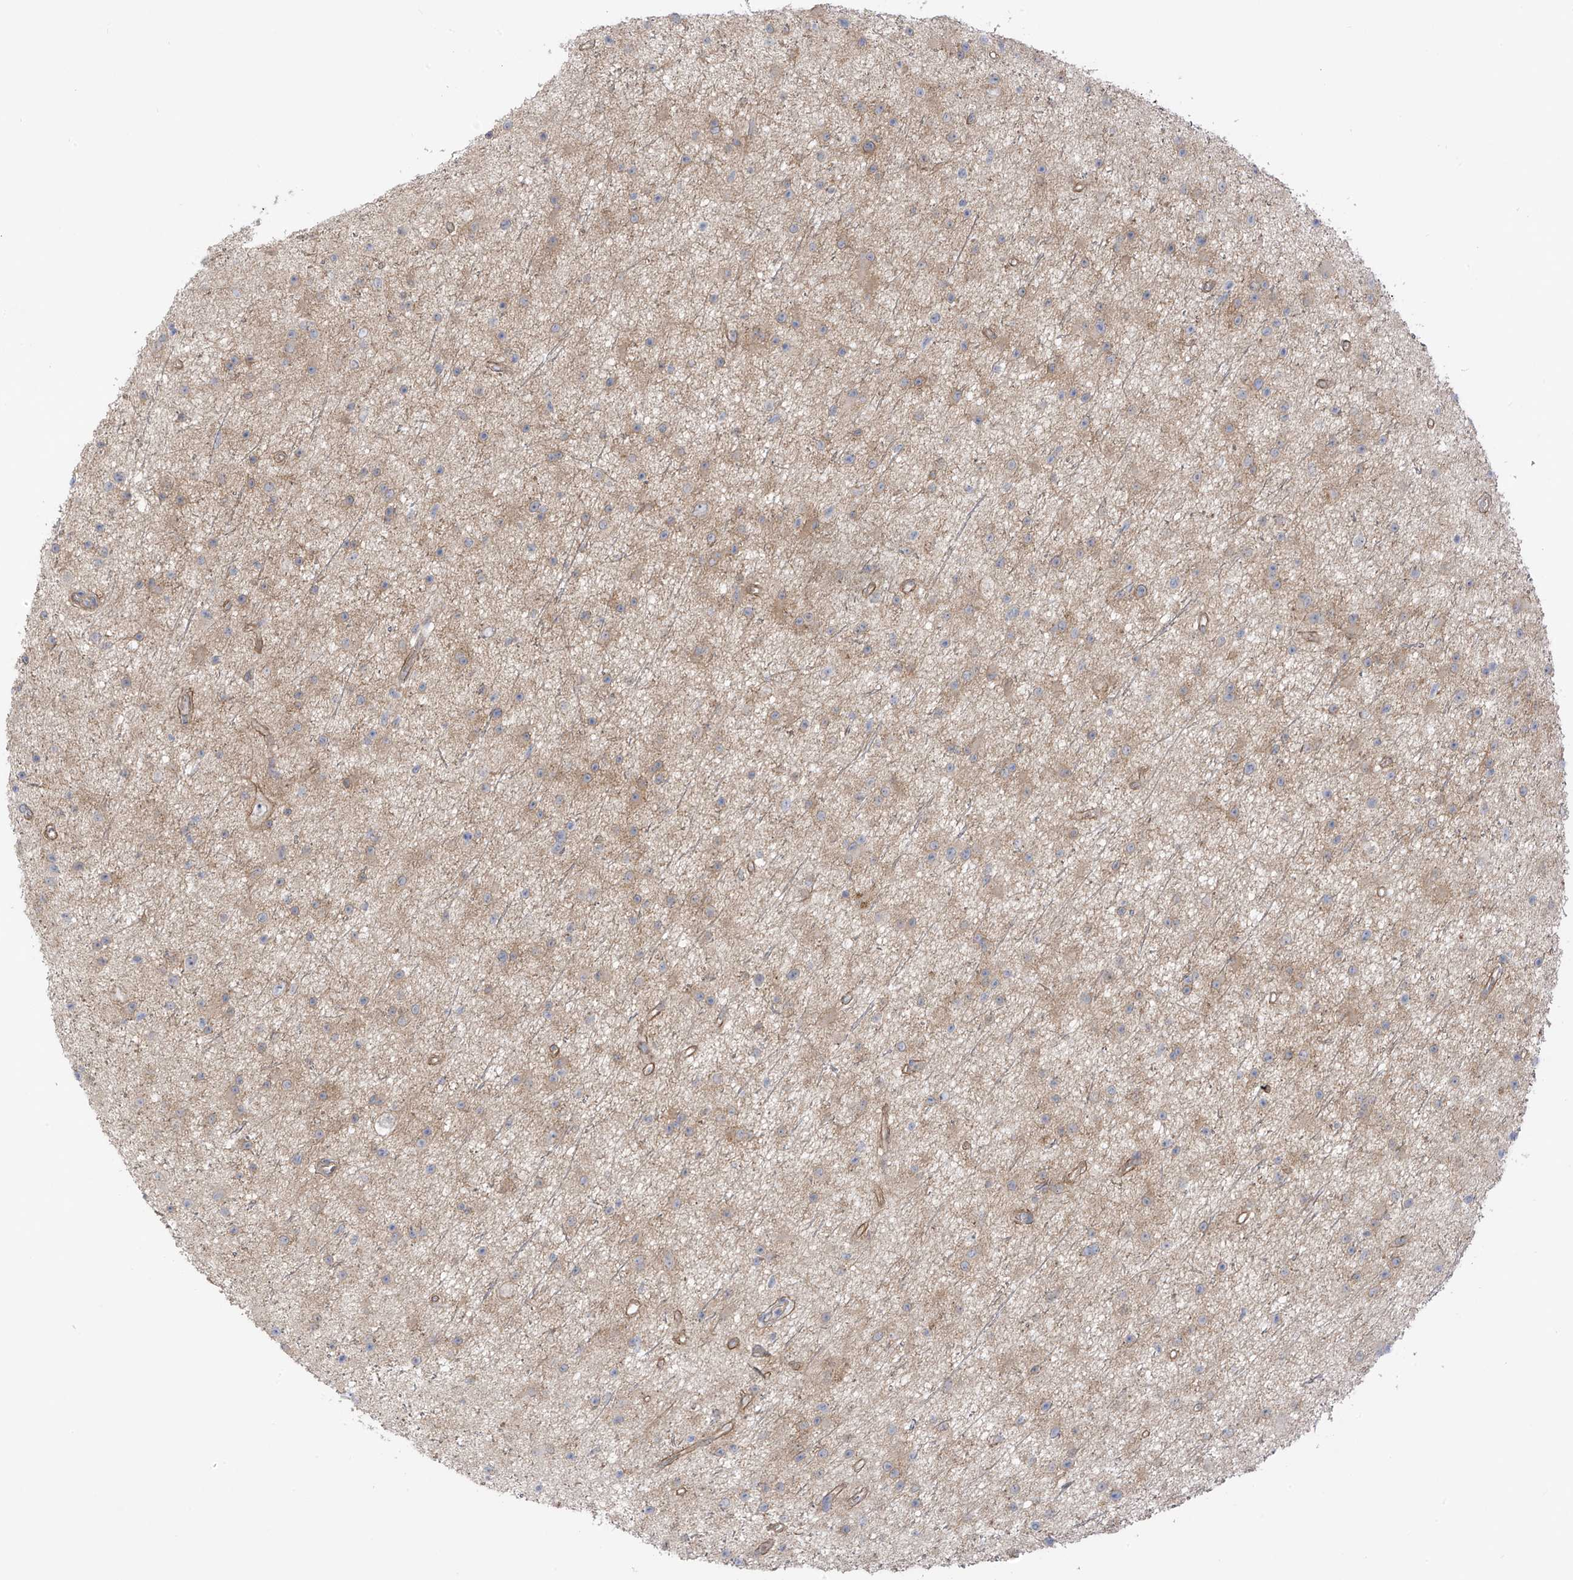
{"staining": {"intensity": "weak", "quantity": ">75%", "location": "cytoplasmic/membranous"}, "tissue": "glioma", "cell_type": "Tumor cells", "image_type": "cancer", "snomed": [{"axis": "morphology", "description": "Glioma, malignant, Low grade"}, {"axis": "topography", "description": "Cerebral cortex"}], "caption": "Weak cytoplasmic/membranous staining for a protein is present in approximately >75% of tumor cells of low-grade glioma (malignant) using immunohistochemistry.", "gene": "EIPR1", "patient": {"sex": "female", "age": 39}}